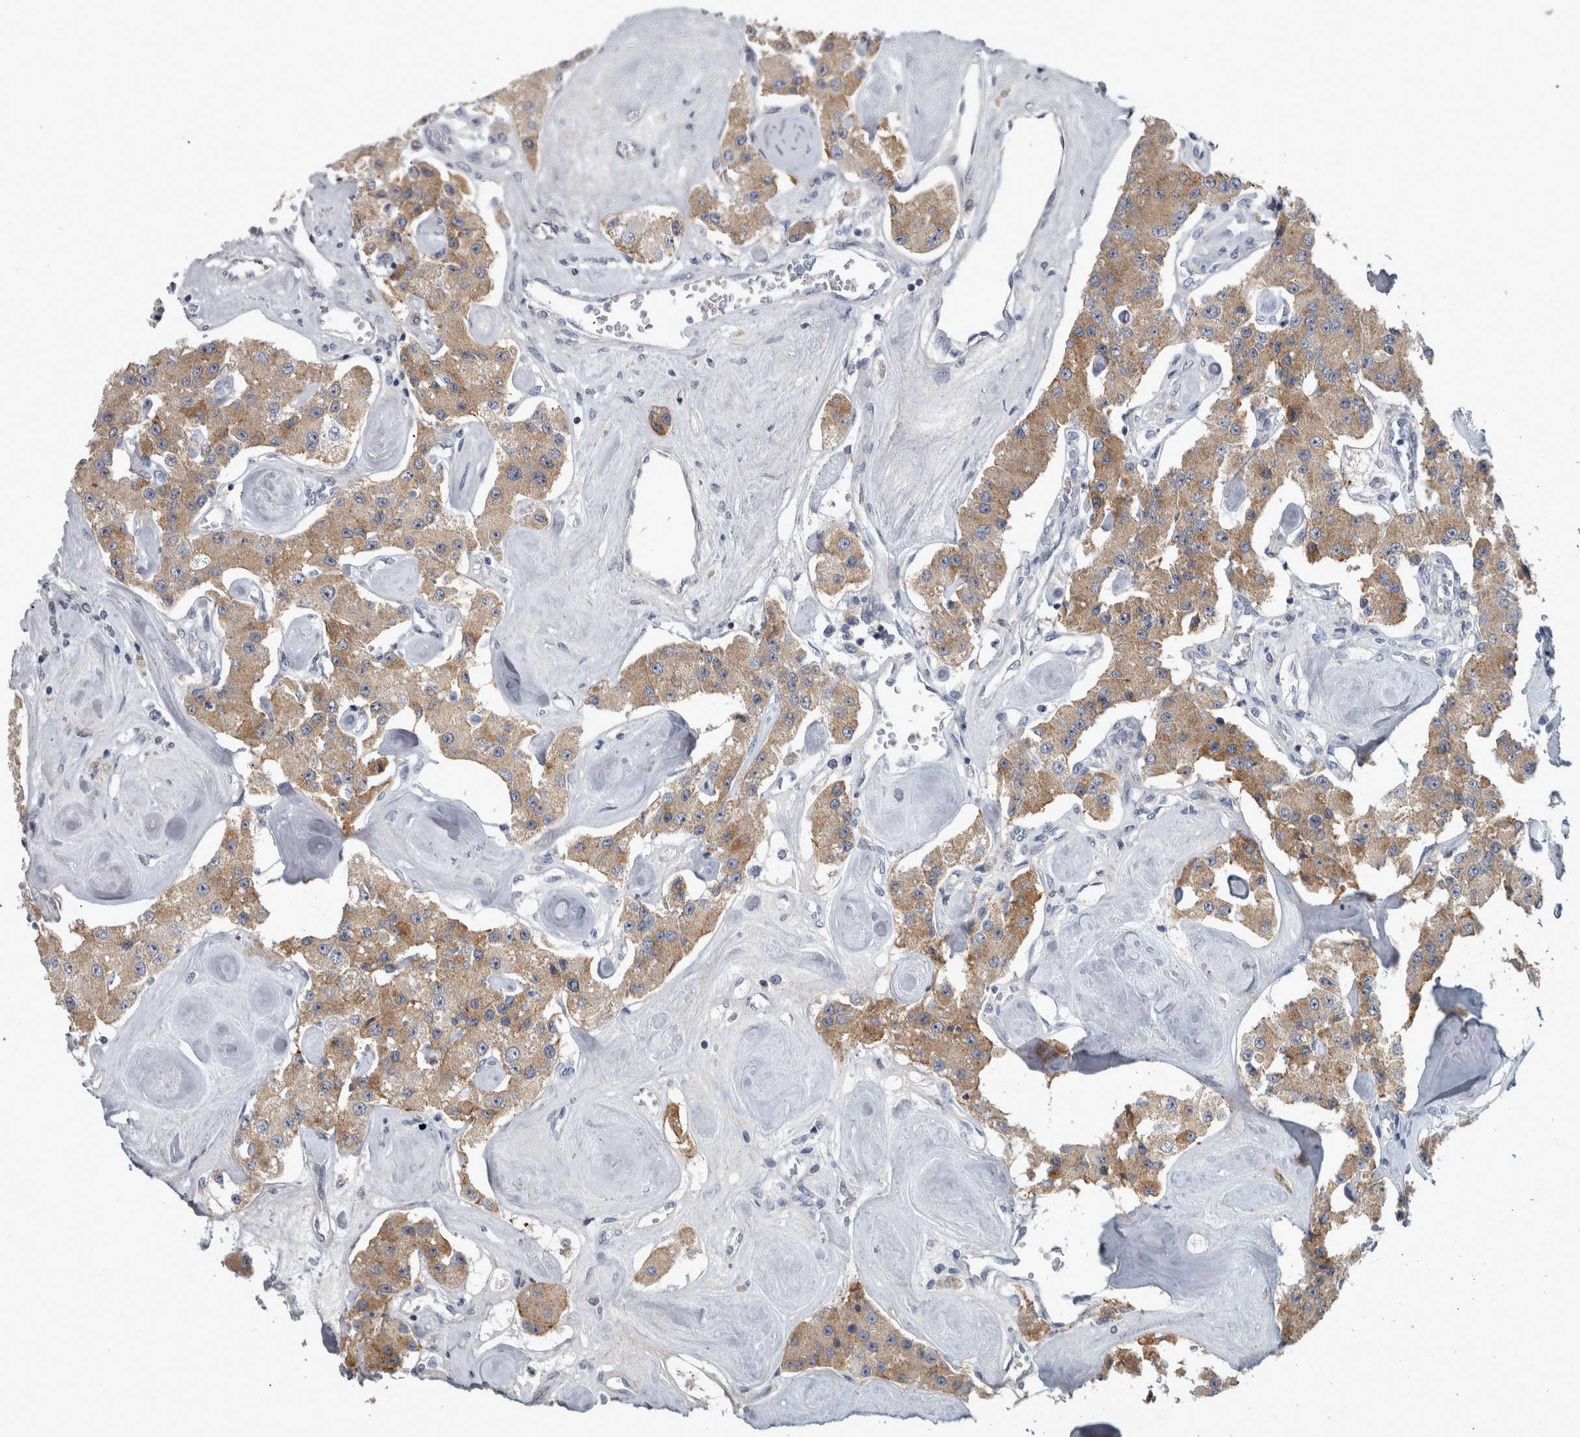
{"staining": {"intensity": "weak", "quantity": ">75%", "location": "cytoplasmic/membranous"}, "tissue": "carcinoid", "cell_type": "Tumor cells", "image_type": "cancer", "snomed": [{"axis": "morphology", "description": "Carcinoid, malignant, NOS"}, {"axis": "topography", "description": "Pancreas"}], "caption": "IHC micrograph of neoplastic tissue: human malignant carcinoid stained using IHC shows low levels of weak protein expression localized specifically in the cytoplasmic/membranous of tumor cells, appearing as a cytoplasmic/membranous brown color.", "gene": "DSG2", "patient": {"sex": "male", "age": 41}}